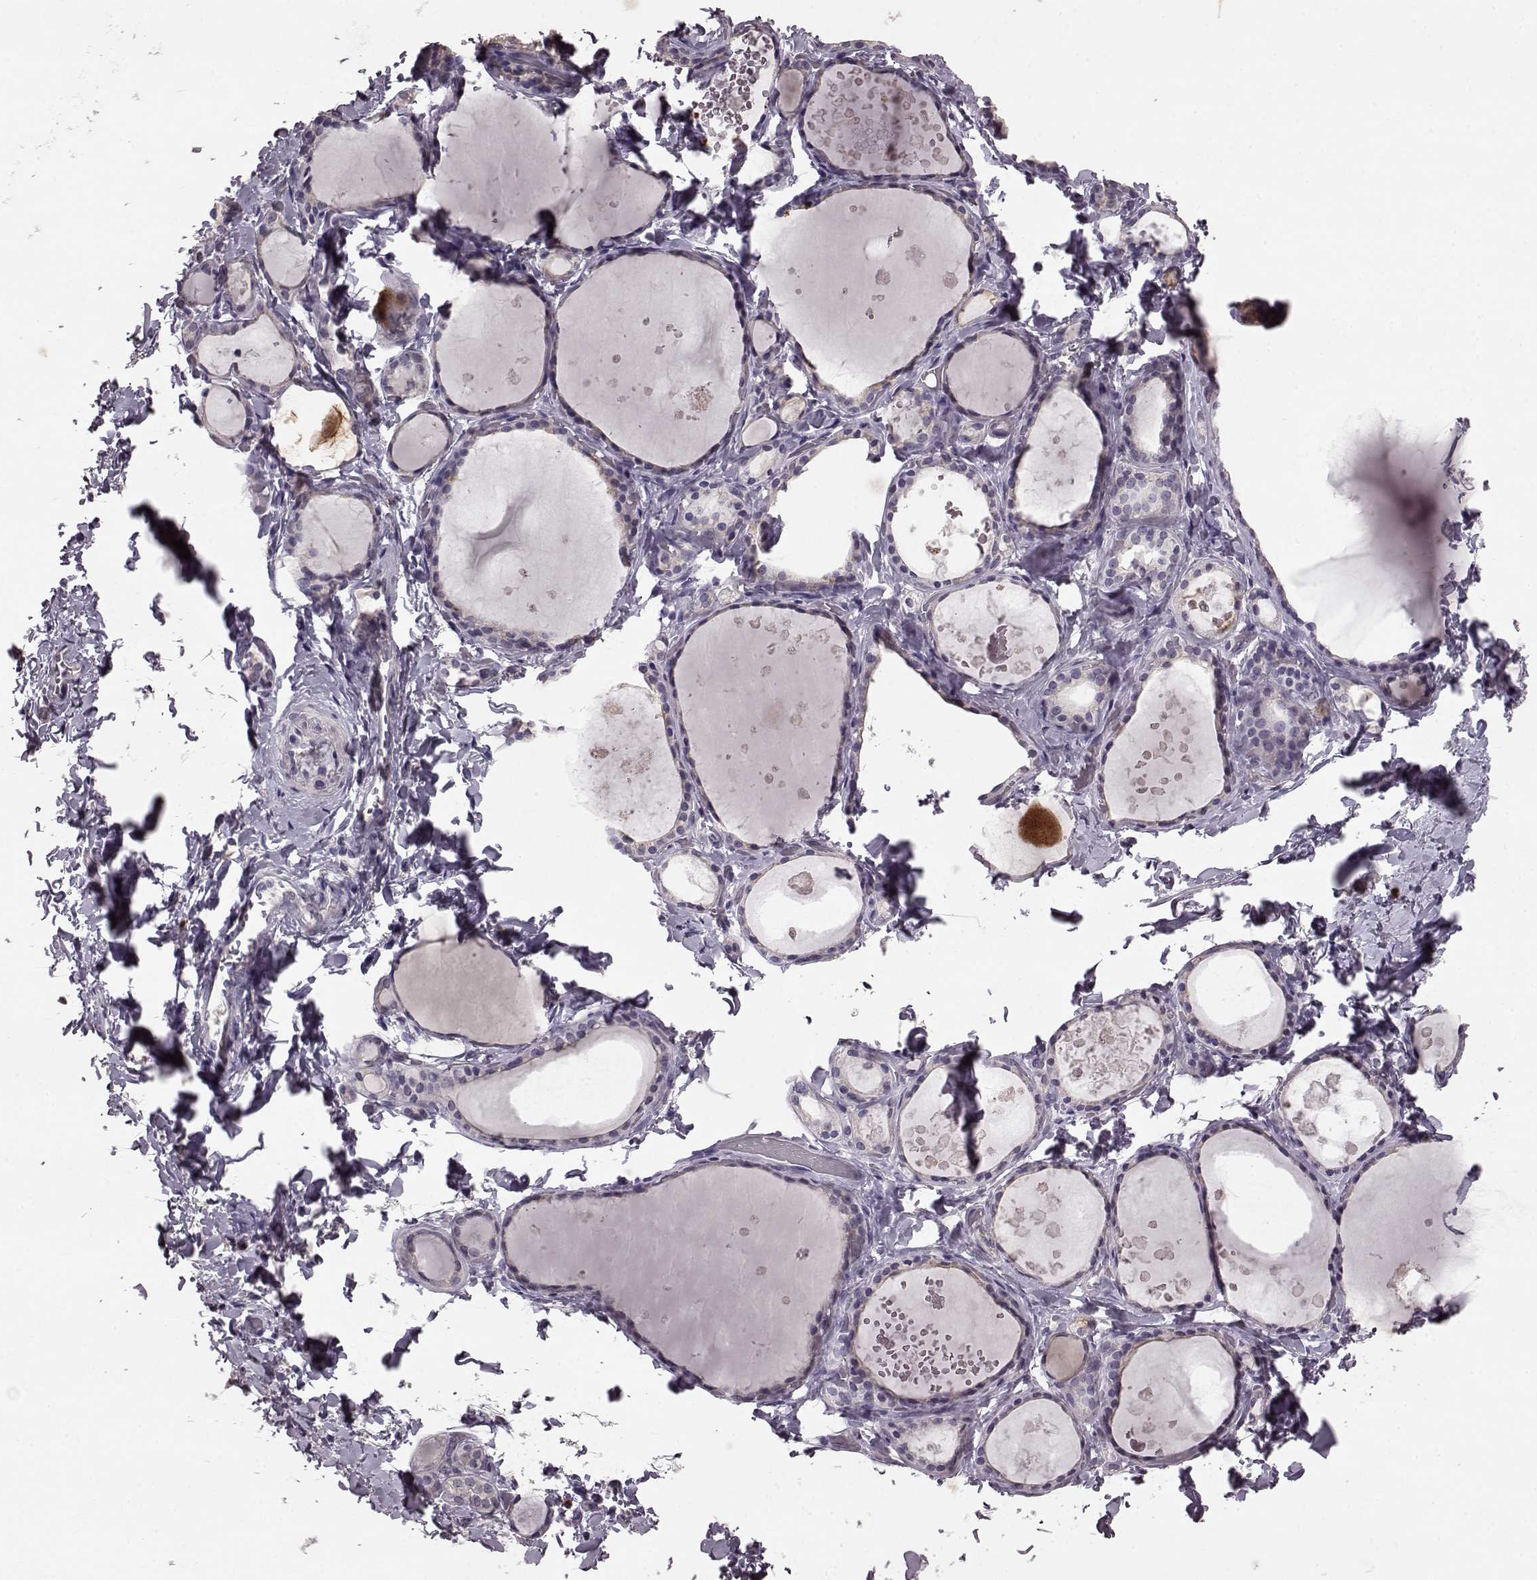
{"staining": {"intensity": "negative", "quantity": "none", "location": "none"}, "tissue": "thyroid gland", "cell_type": "Glandular cells", "image_type": "normal", "snomed": [{"axis": "morphology", "description": "Normal tissue, NOS"}, {"axis": "topography", "description": "Thyroid gland"}], "caption": "Immunohistochemical staining of unremarkable thyroid gland demonstrates no significant staining in glandular cells. The staining was performed using DAB (3,3'-diaminobenzidine) to visualize the protein expression in brown, while the nuclei were stained in blue with hematoxylin (Magnification: 20x).", "gene": "SLC52A3", "patient": {"sex": "female", "age": 56}}